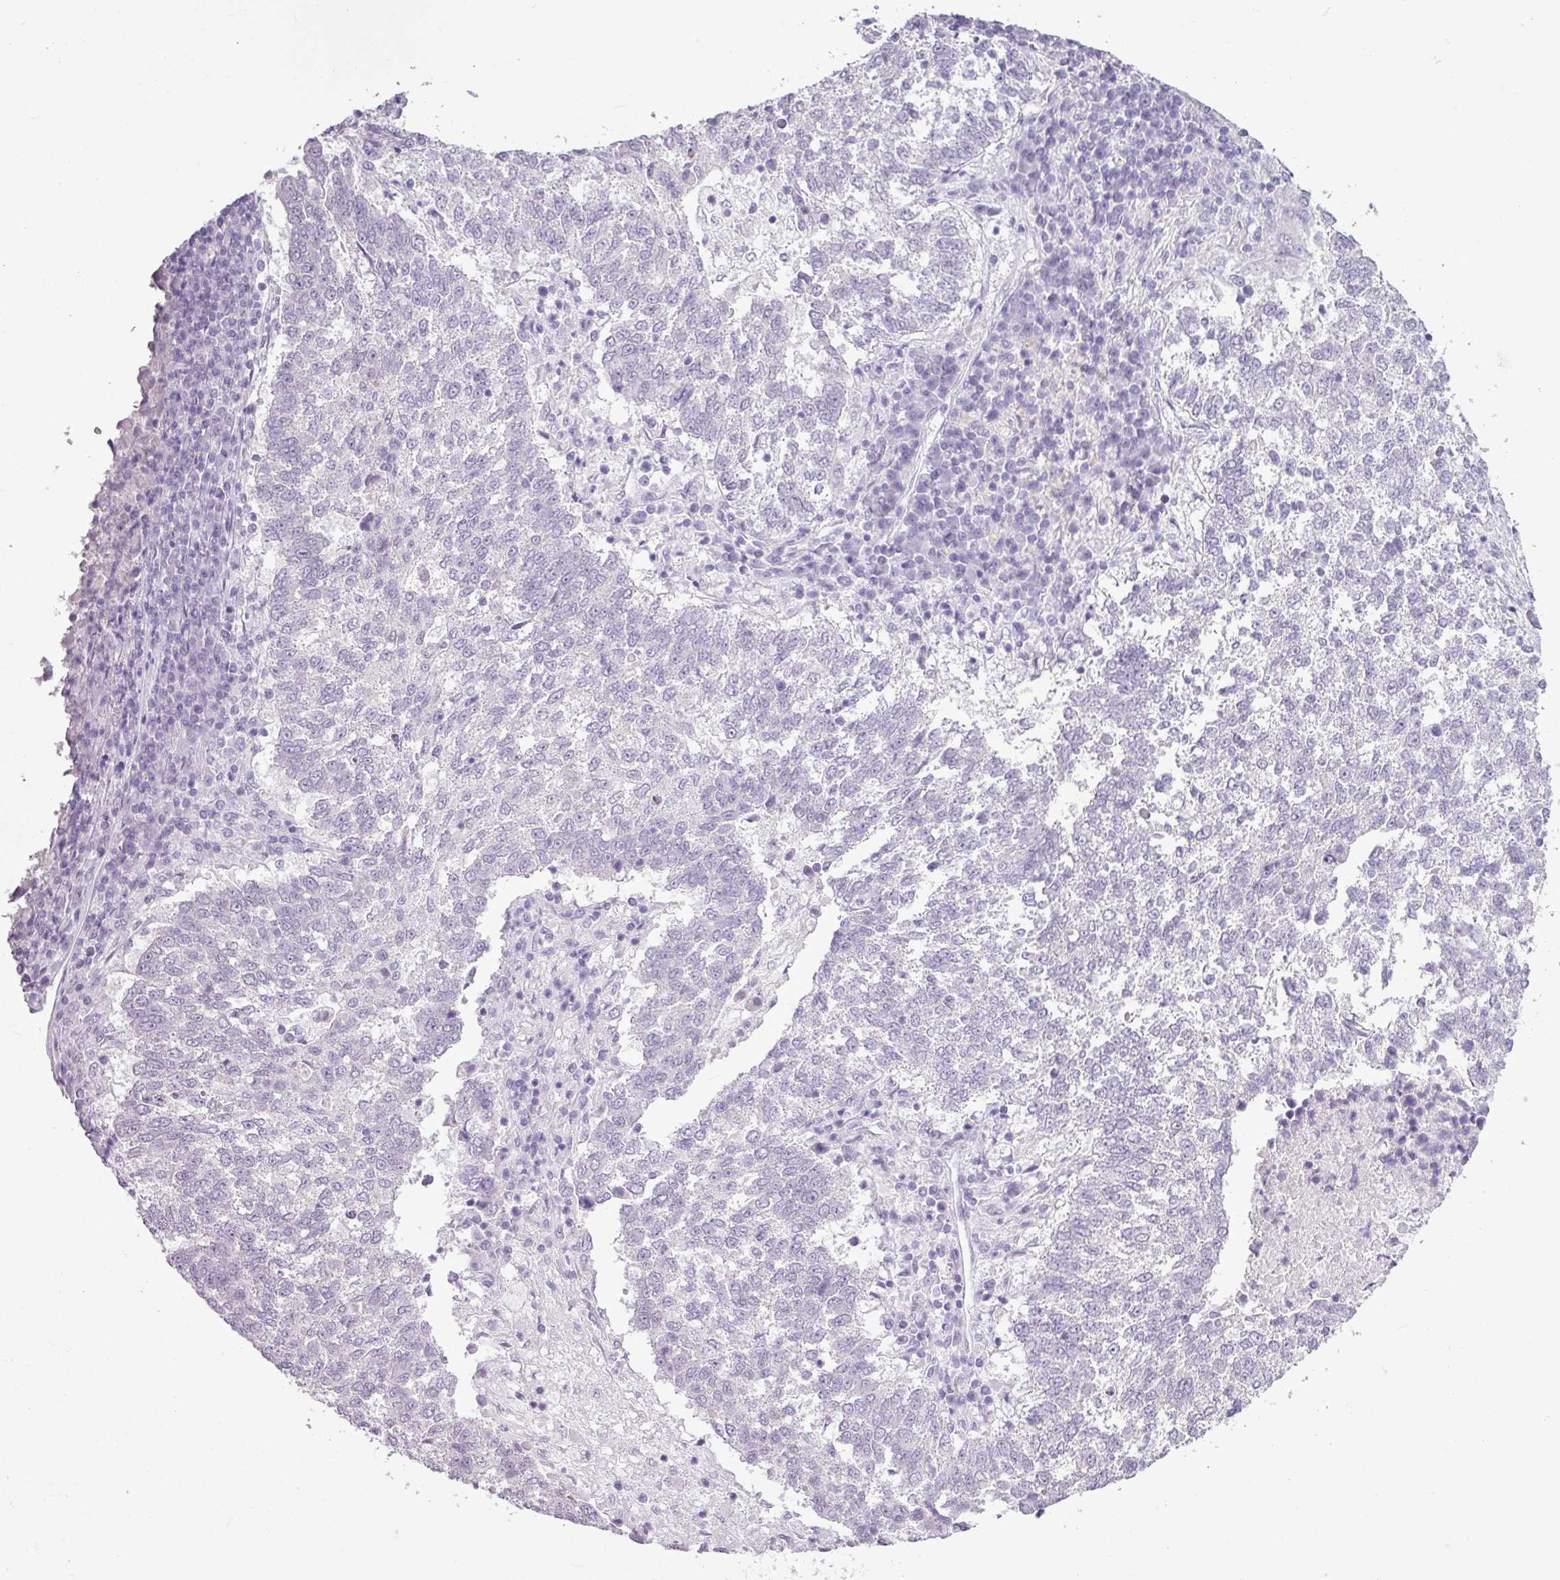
{"staining": {"intensity": "negative", "quantity": "none", "location": "none"}, "tissue": "lung cancer", "cell_type": "Tumor cells", "image_type": "cancer", "snomed": [{"axis": "morphology", "description": "Squamous cell carcinoma, NOS"}, {"axis": "topography", "description": "Lung"}], "caption": "The micrograph displays no staining of tumor cells in lung cancer.", "gene": "AMY2A", "patient": {"sex": "male", "age": 73}}